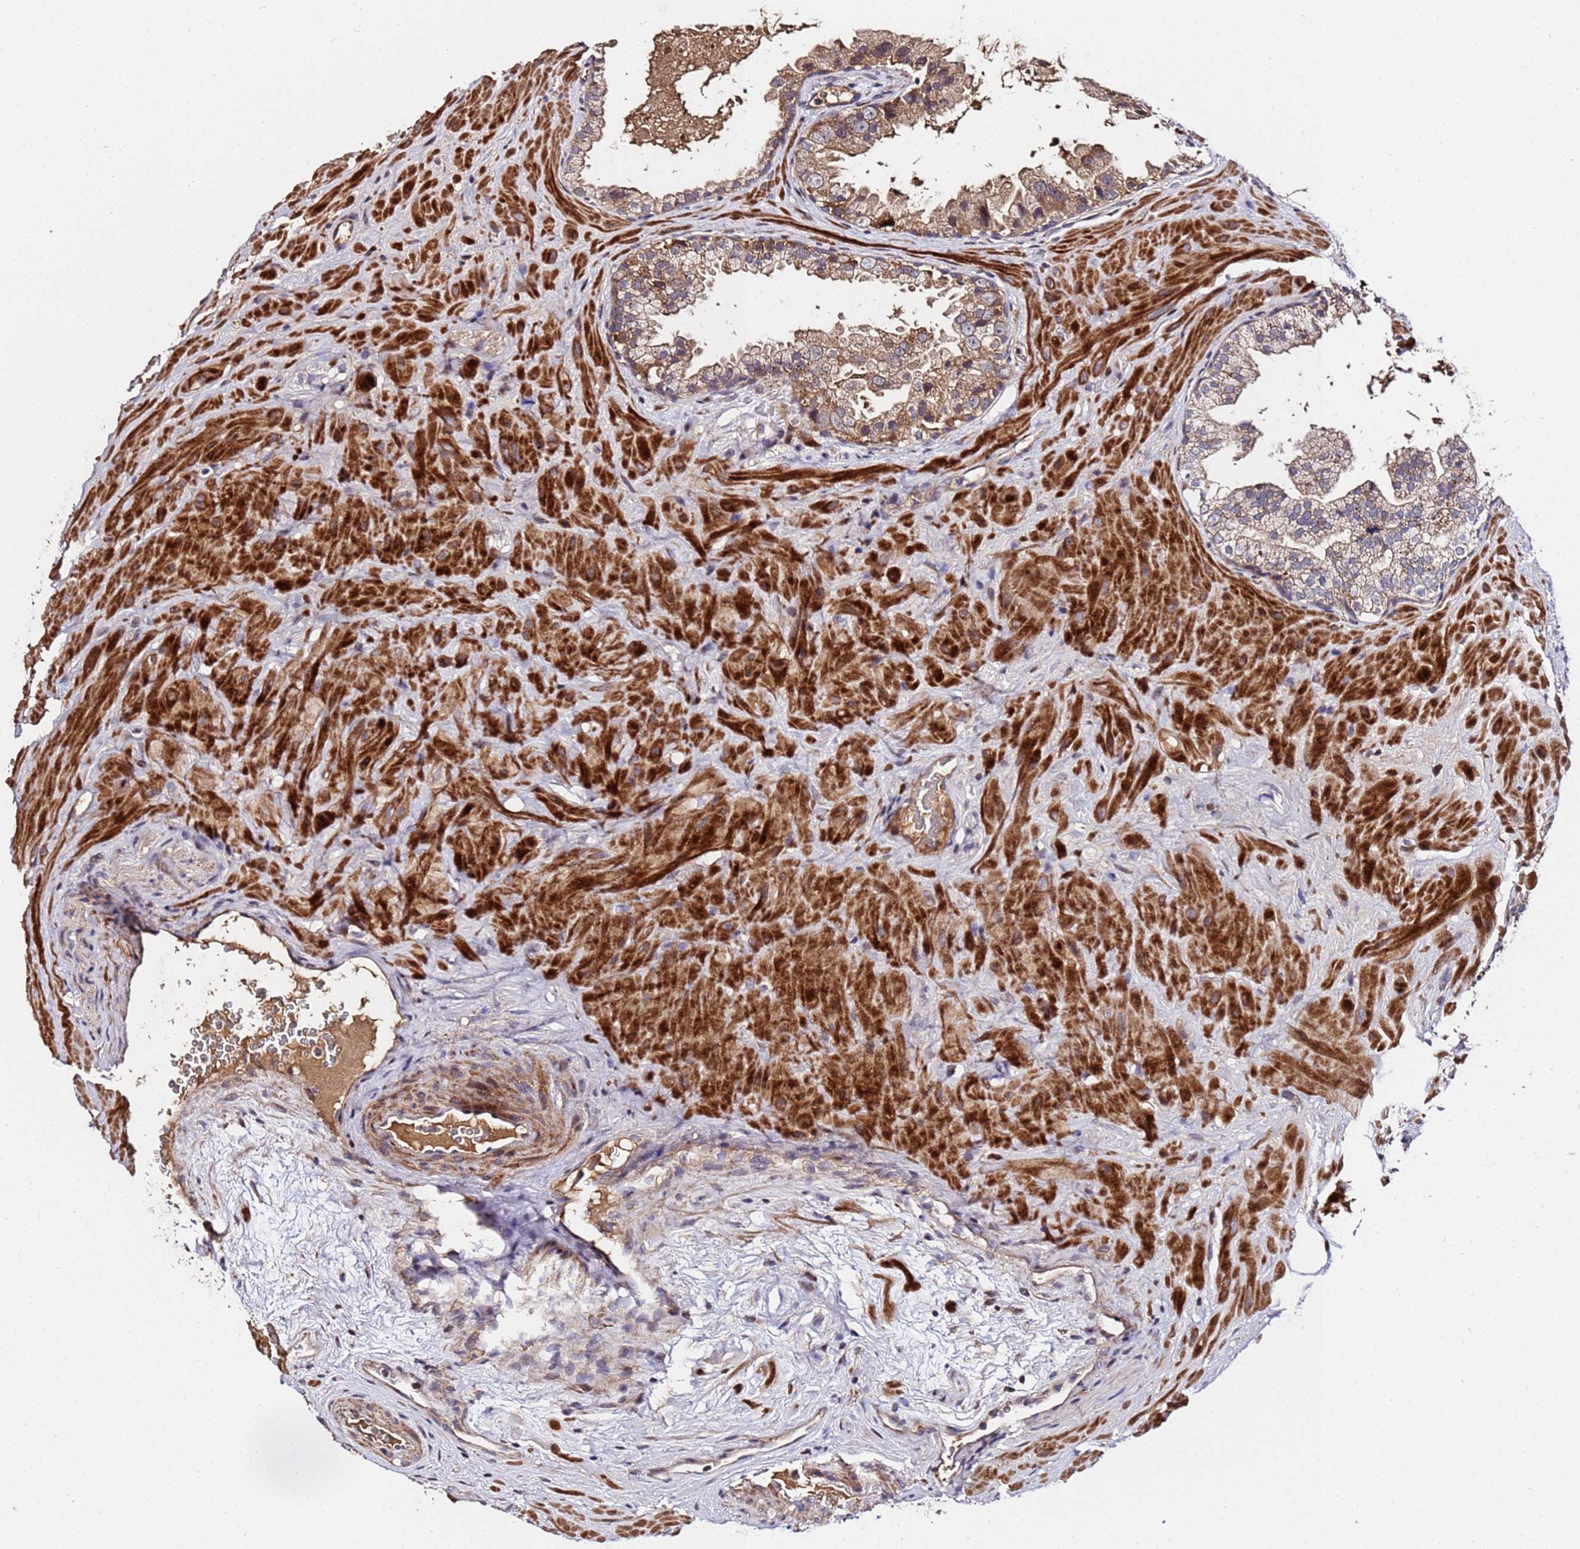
{"staining": {"intensity": "moderate", "quantity": ">75%", "location": "cytoplasmic/membranous"}, "tissue": "prostate cancer", "cell_type": "Tumor cells", "image_type": "cancer", "snomed": [{"axis": "morphology", "description": "Adenocarcinoma, High grade"}, {"axis": "topography", "description": "Prostate"}], "caption": "Immunohistochemistry (IHC) (DAB) staining of human adenocarcinoma (high-grade) (prostate) displays moderate cytoplasmic/membranous protein positivity in approximately >75% of tumor cells.", "gene": "WNK4", "patient": {"sex": "male", "age": 64}}